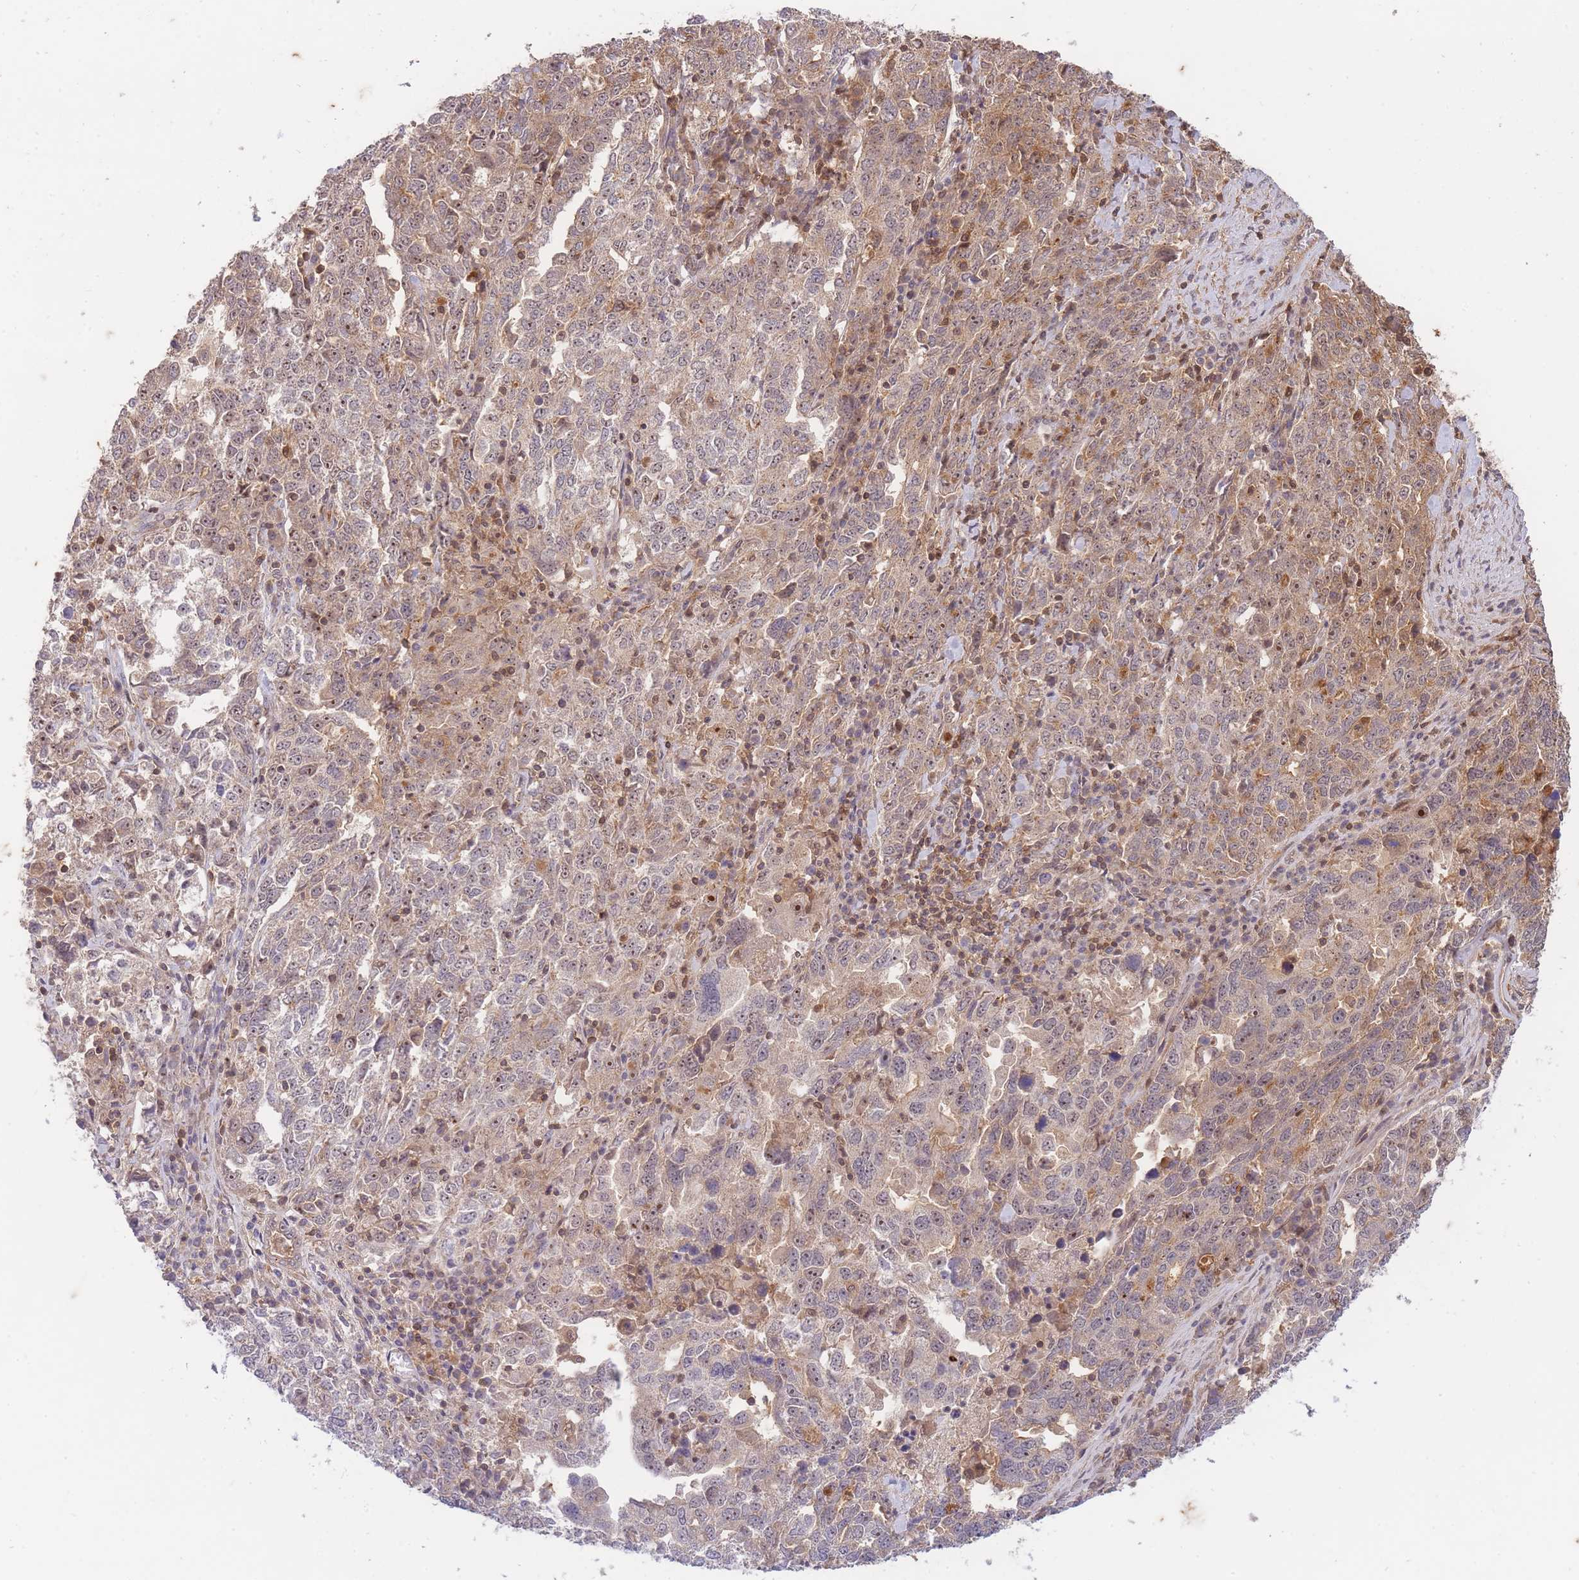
{"staining": {"intensity": "weak", "quantity": "<25%", "location": "cytoplasmic/membranous"}, "tissue": "ovarian cancer", "cell_type": "Tumor cells", "image_type": "cancer", "snomed": [{"axis": "morphology", "description": "Carcinoma, endometroid"}, {"axis": "topography", "description": "Ovary"}], "caption": "Immunohistochemical staining of ovarian cancer (endometroid carcinoma) shows no significant positivity in tumor cells.", "gene": "ST8SIA4", "patient": {"sex": "female", "age": 62}}